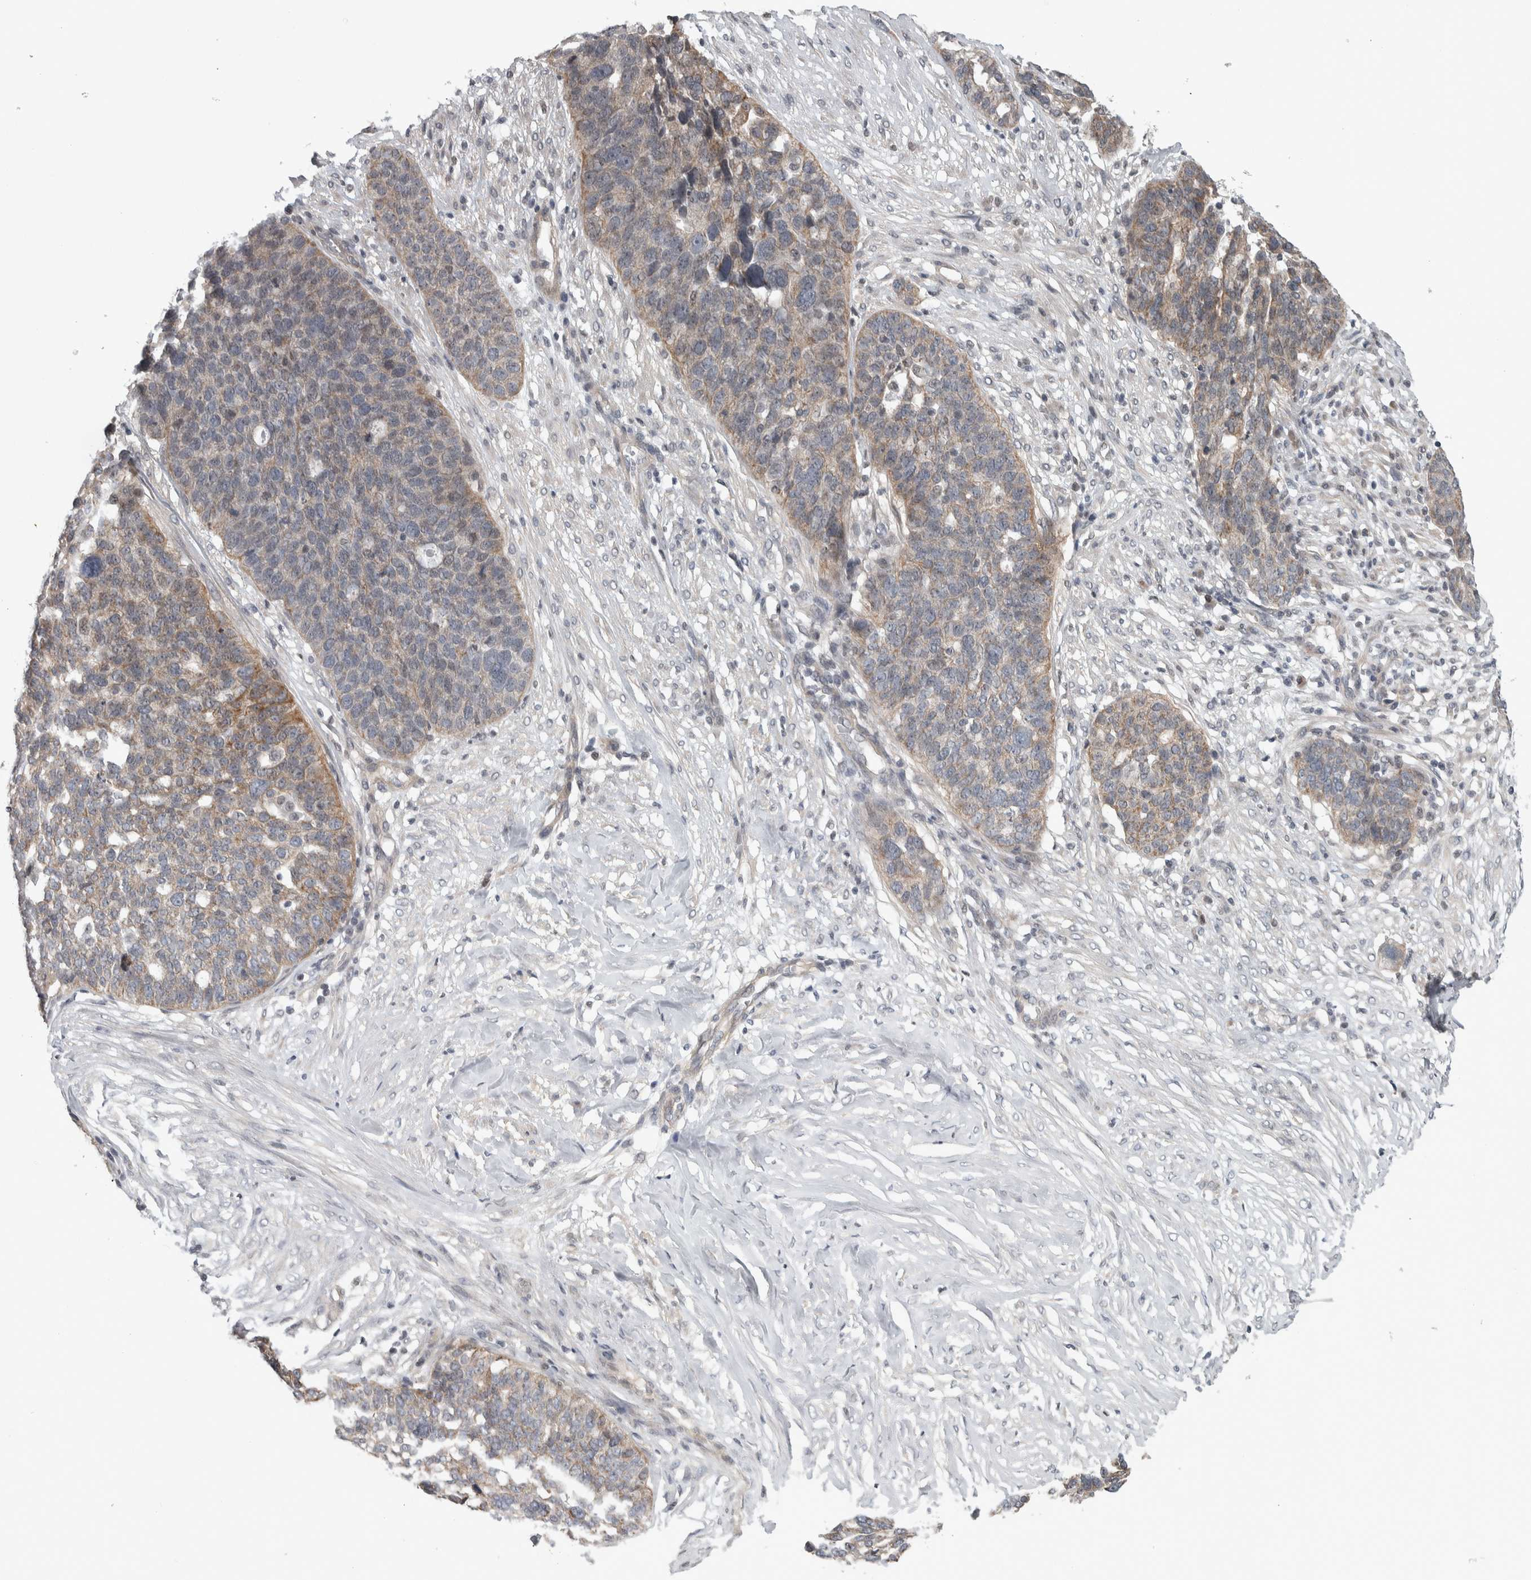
{"staining": {"intensity": "moderate", "quantity": "25%-75%", "location": "cytoplasmic/membranous"}, "tissue": "ovarian cancer", "cell_type": "Tumor cells", "image_type": "cancer", "snomed": [{"axis": "morphology", "description": "Cystadenocarcinoma, serous, NOS"}, {"axis": "topography", "description": "Ovary"}], "caption": "This is a photomicrograph of immunohistochemistry (IHC) staining of ovarian cancer (serous cystadenocarcinoma), which shows moderate staining in the cytoplasmic/membranous of tumor cells.", "gene": "CWC27", "patient": {"sex": "female", "age": 59}}